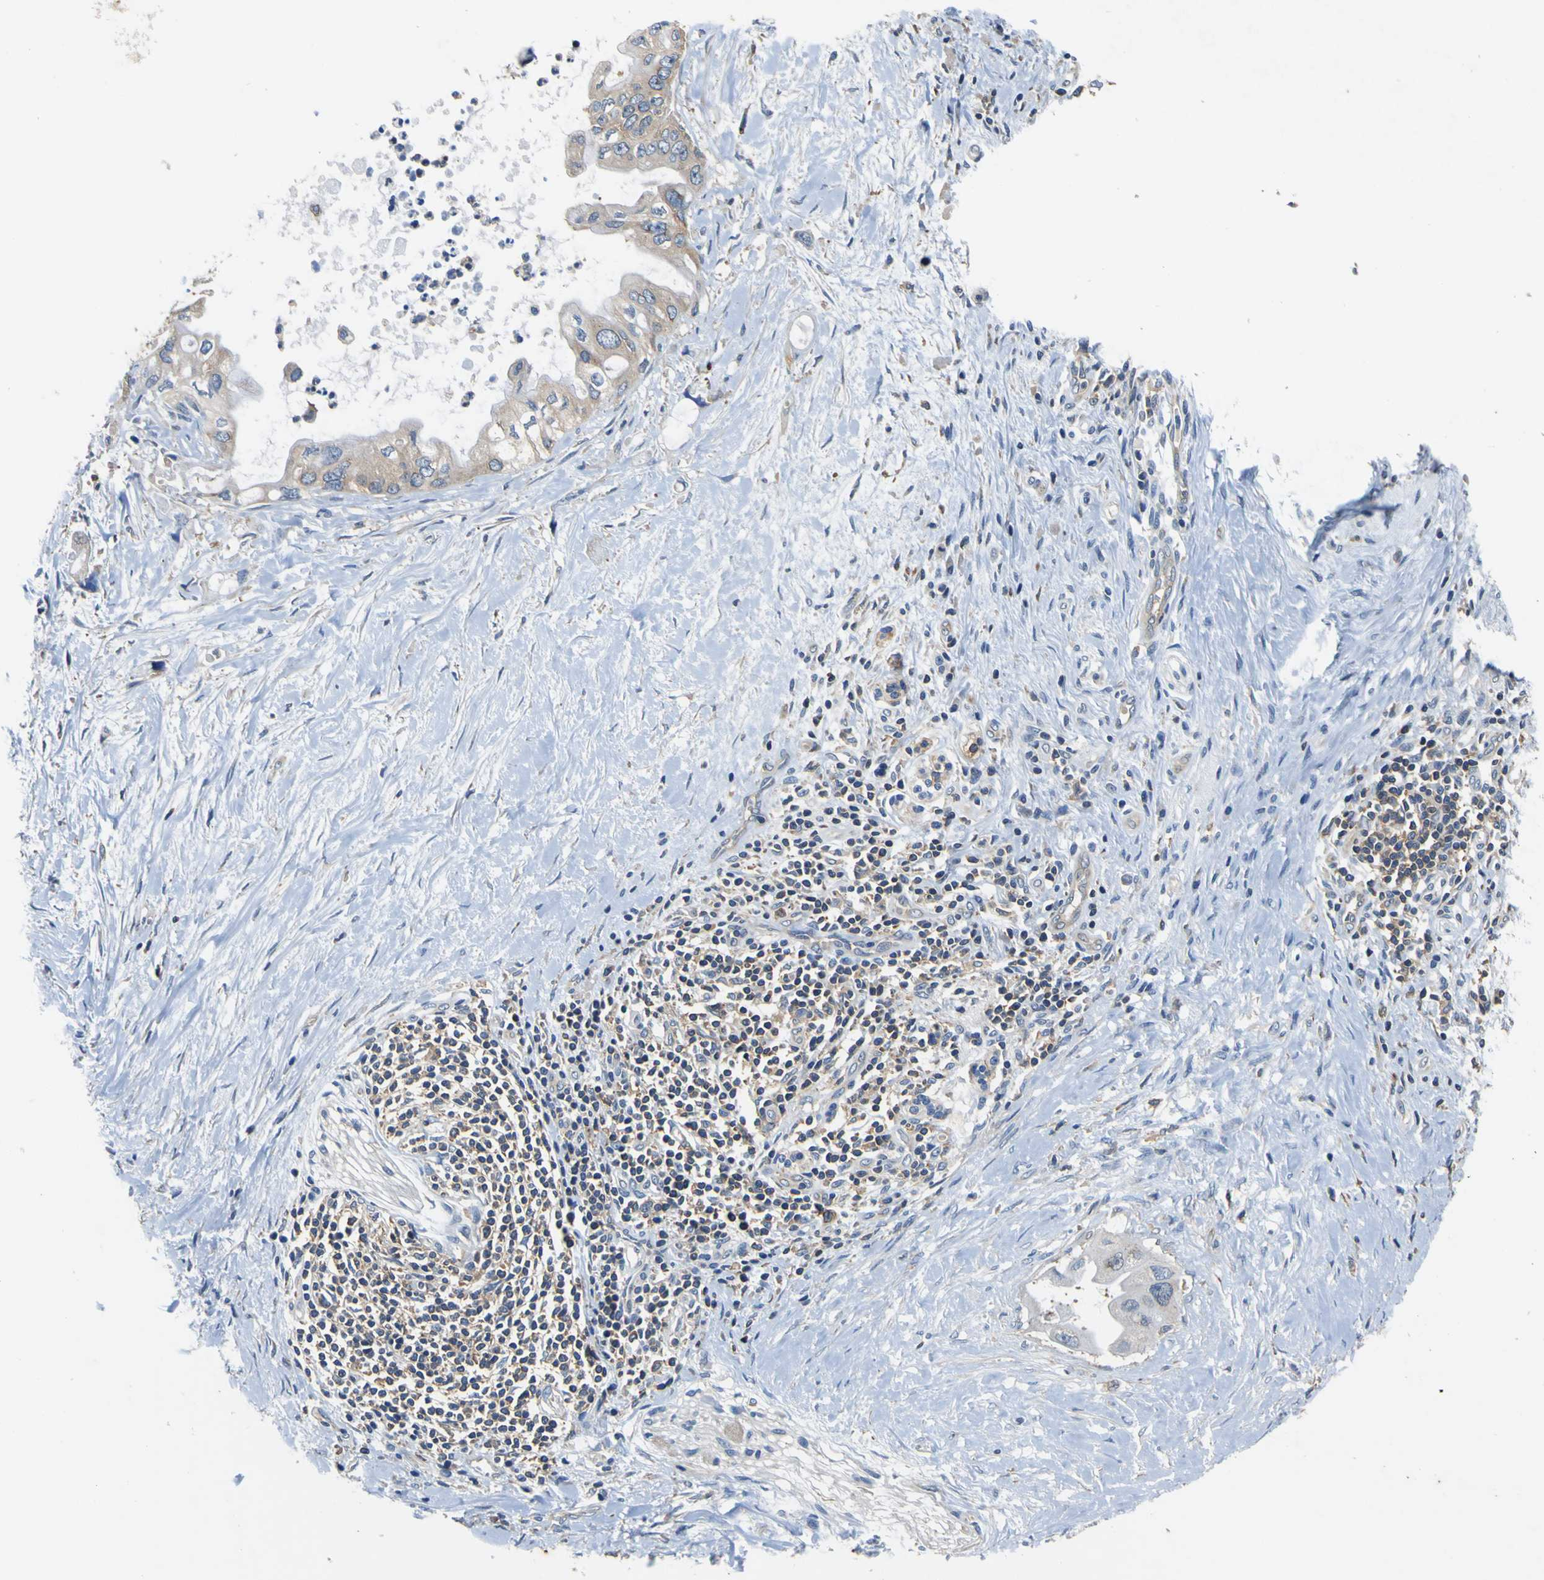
{"staining": {"intensity": "weak", "quantity": ">75%", "location": "cytoplasmic/membranous"}, "tissue": "pancreatic cancer", "cell_type": "Tumor cells", "image_type": "cancer", "snomed": [{"axis": "morphology", "description": "Adenocarcinoma, NOS"}, {"axis": "topography", "description": "Pancreas"}], "caption": "Approximately >75% of tumor cells in human pancreatic cancer (adenocarcinoma) exhibit weak cytoplasmic/membranous protein staining as visualized by brown immunohistochemical staining.", "gene": "CNR2", "patient": {"sex": "male", "age": 55}}